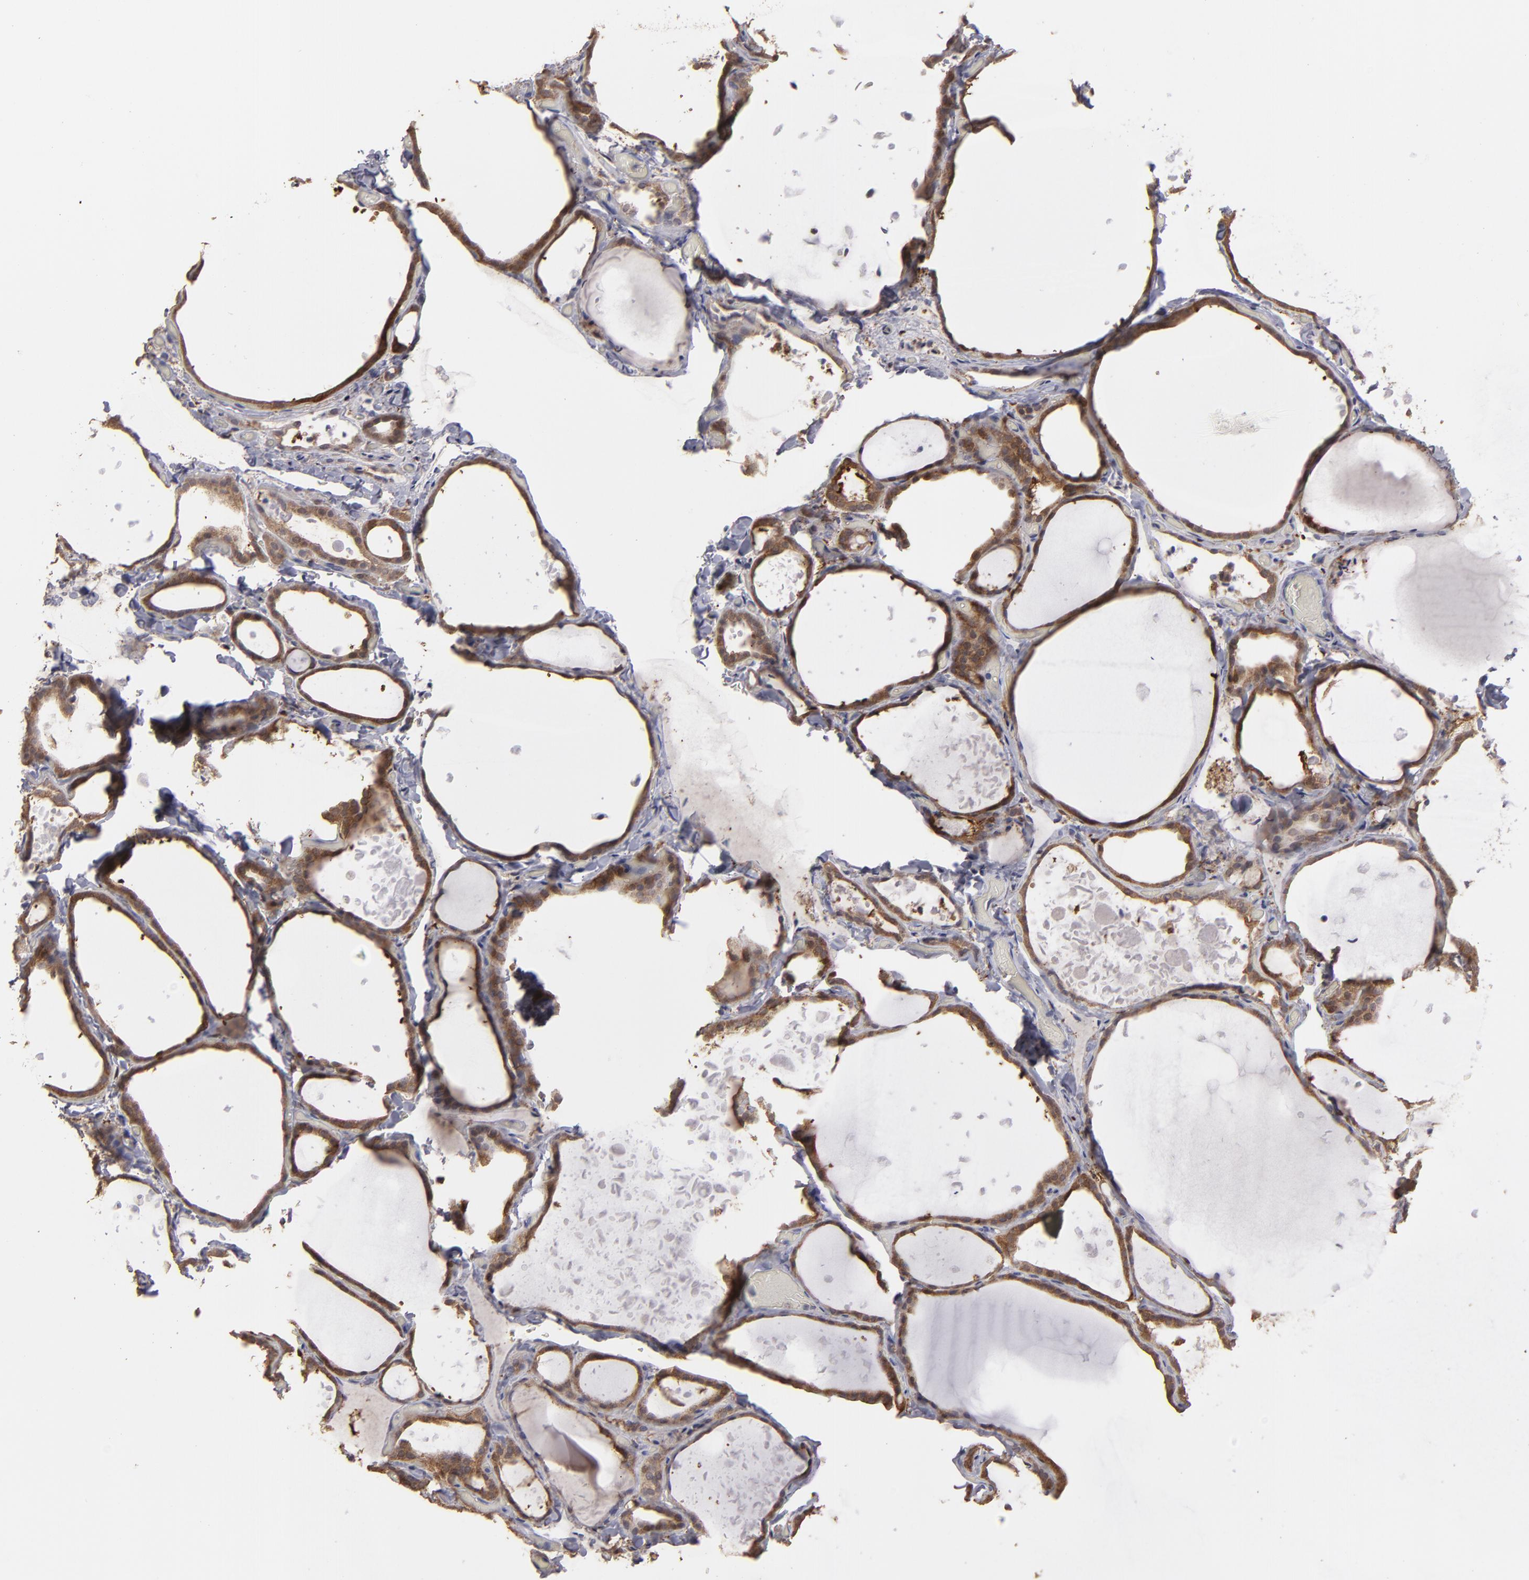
{"staining": {"intensity": "strong", "quantity": ">75%", "location": "cytoplasmic/membranous"}, "tissue": "thyroid gland", "cell_type": "Glandular cells", "image_type": "normal", "snomed": [{"axis": "morphology", "description": "Normal tissue, NOS"}, {"axis": "topography", "description": "Thyroid gland"}], "caption": "Immunohistochemistry (IHC) staining of benign thyroid gland, which reveals high levels of strong cytoplasmic/membranous positivity in approximately >75% of glandular cells indicating strong cytoplasmic/membranous protein positivity. The staining was performed using DAB (3,3'-diaminobenzidine) (brown) for protein detection and nuclei were counterstained in hematoxylin (blue).", "gene": "SEMA3G", "patient": {"sex": "female", "age": 22}}